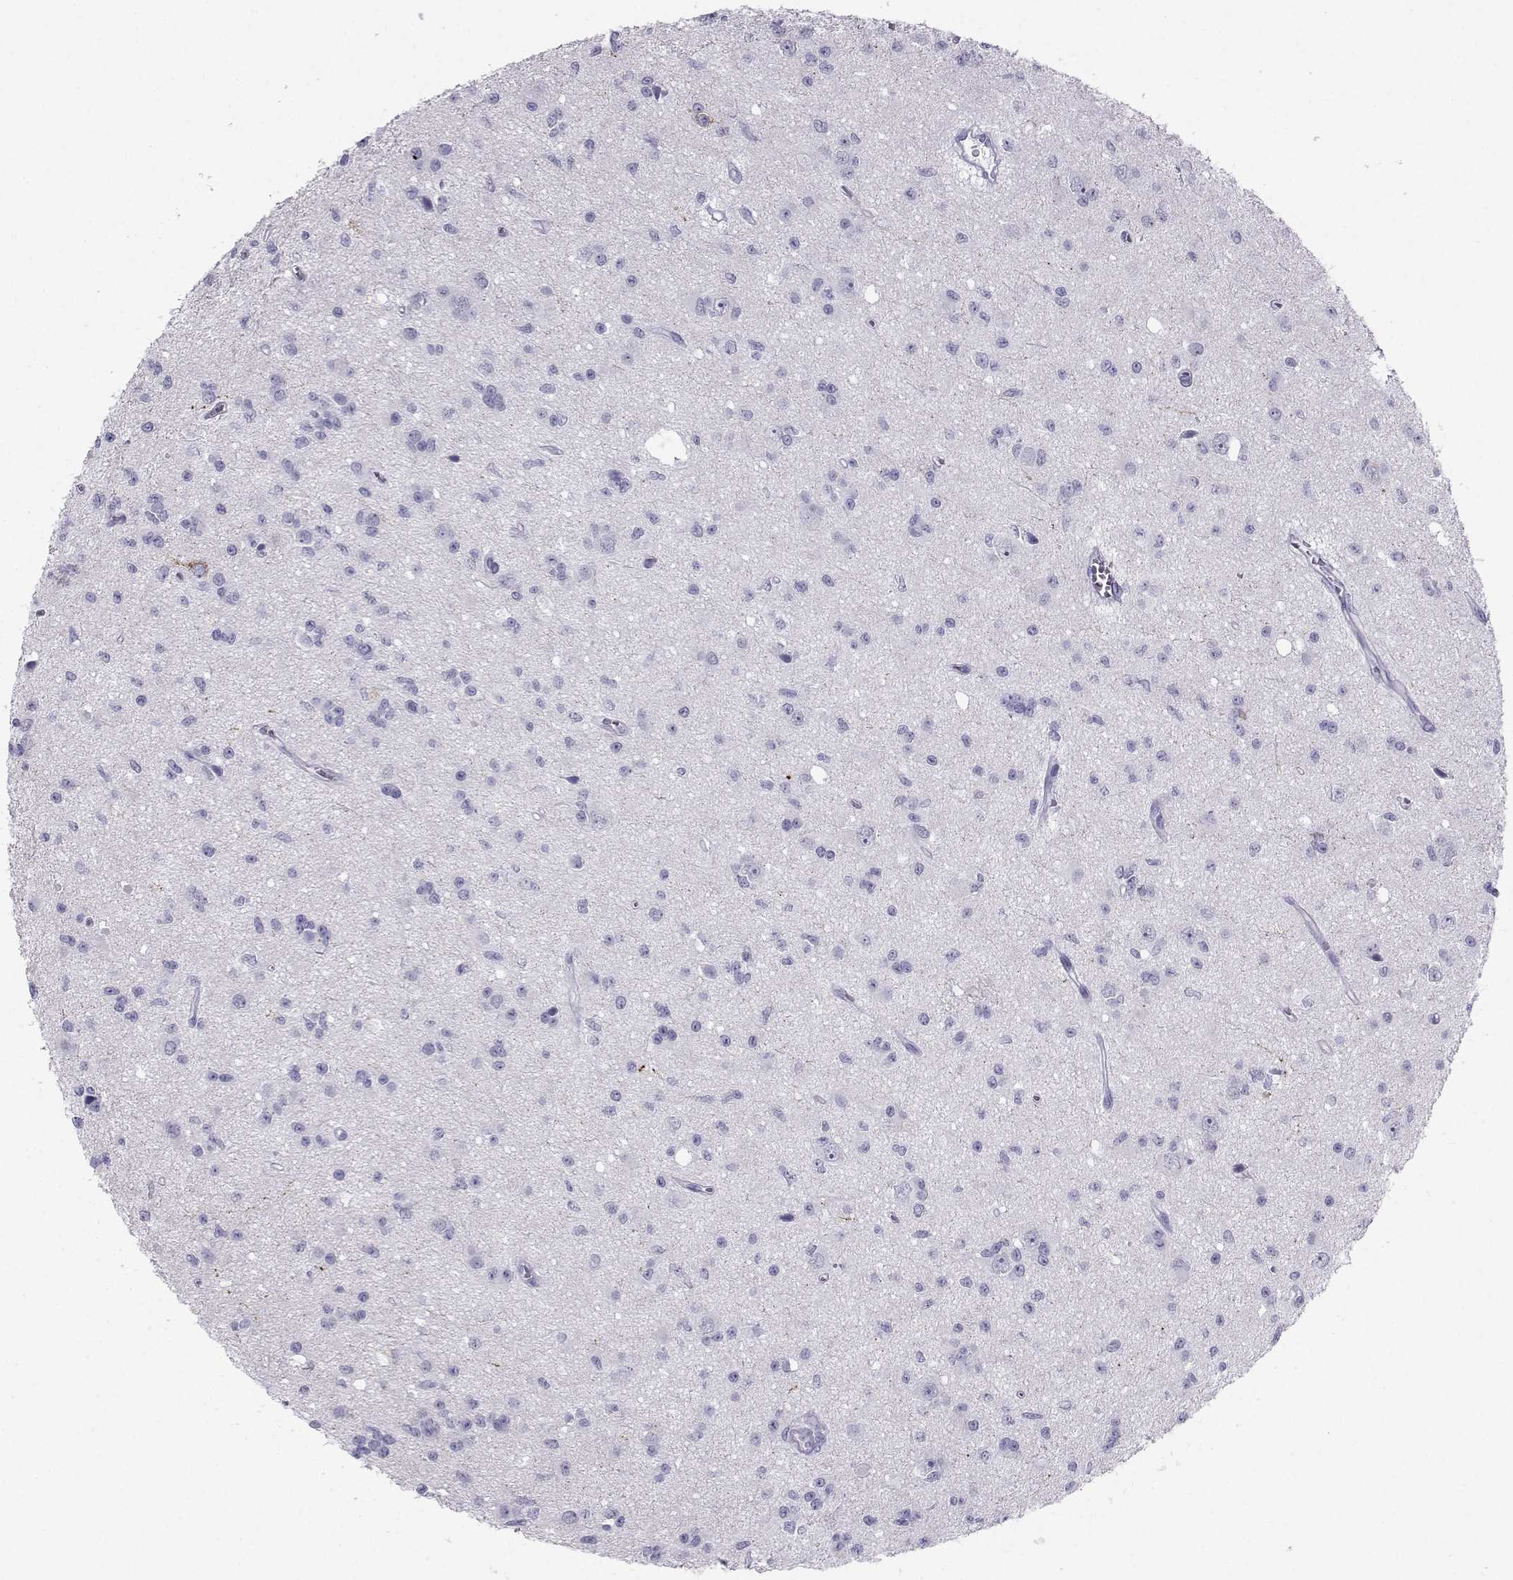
{"staining": {"intensity": "negative", "quantity": "none", "location": "none"}, "tissue": "glioma", "cell_type": "Tumor cells", "image_type": "cancer", "snomed": [{"axis": "morphology", "description": "Glioma, malignant, Low grade"}, {"axis": "topography", "description": "Brain"}], "caption": "Immunohistochemistry image of human malignant glioma (low-grade) stained for a protein (brown), which reveals no positivity in tumor cells.", "gene": "SST", "patient": {"sex": "female", "age": 45}}